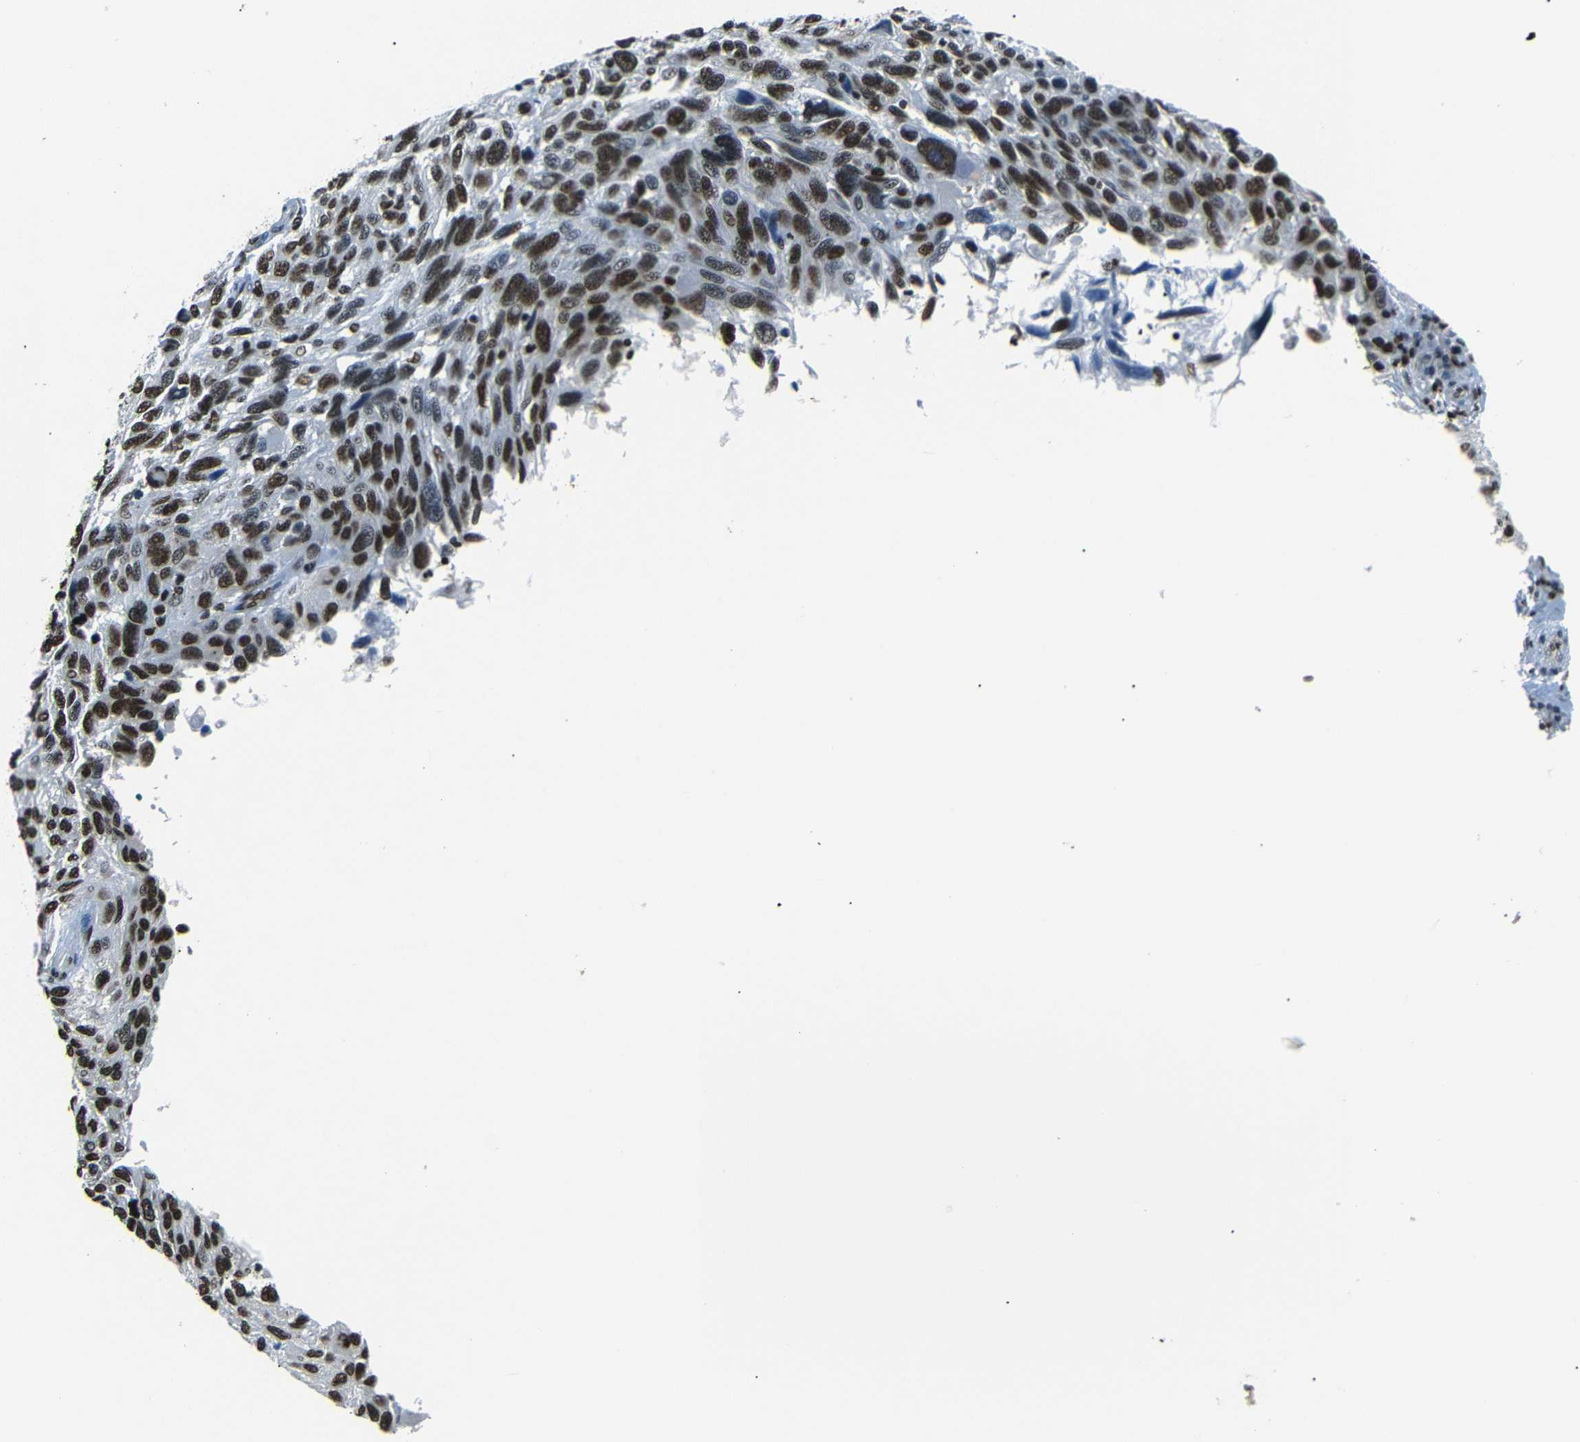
{"staining": {"intensity": "strong", "quantity": ">75%", "location": "nuclear"}, "tissue": "melanoma", "cell_type": "Tumor cells", "image_type": "cancer", "snomed": [{"axis": "morphology", "description": "Malignant melanoma, NOS"}, {"axis": "topography", "description": "Skin"}], "caption": "Protein expression analysis of human malignant melanoma reveals strong nuclear positivity in approximately >75% of tumor cells.", "gene": "HMGN1", "patient": {"sex": "male", "age": 53}}